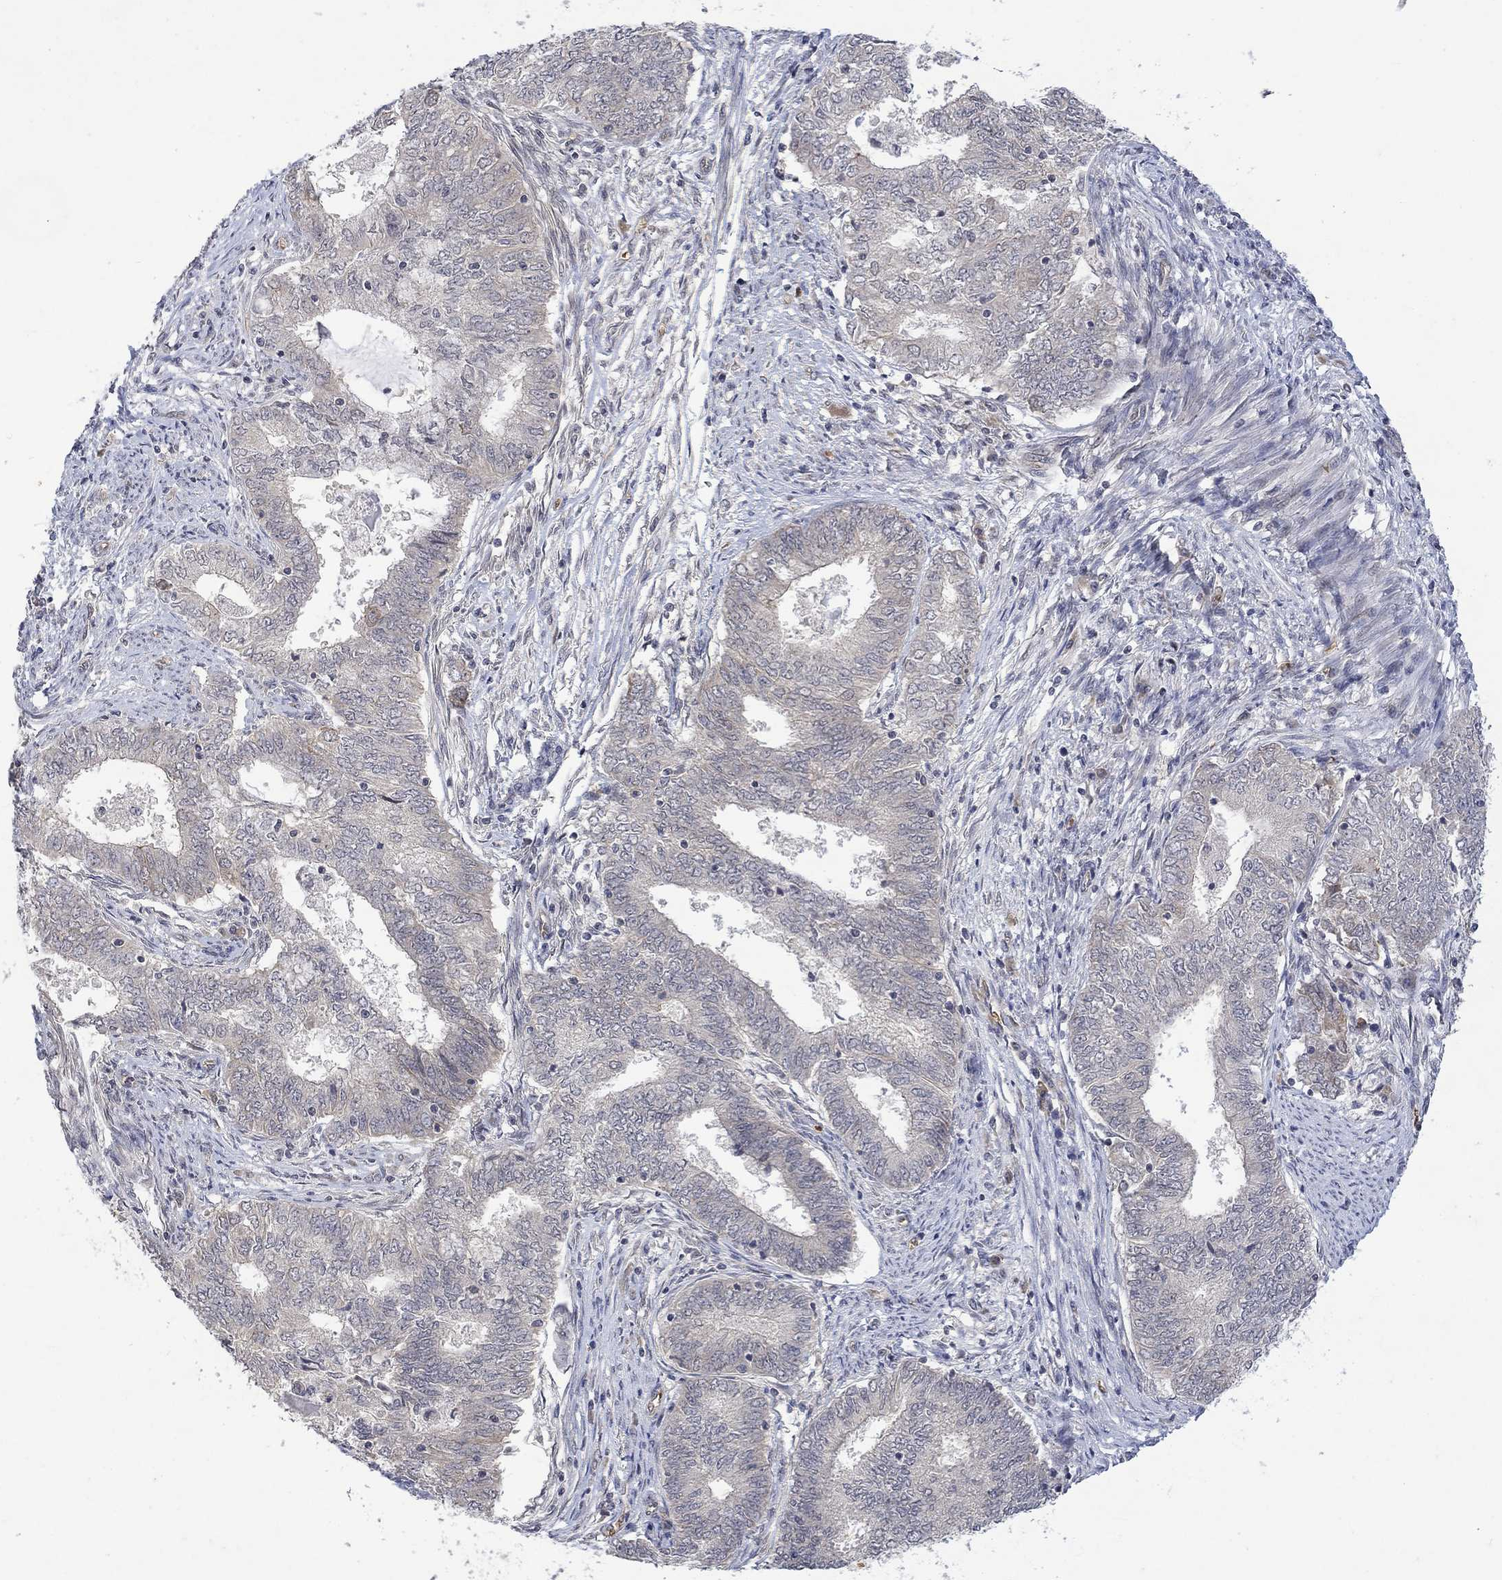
{"staining": {"intensity": "negative", "quantity": "none", "location": "none"}, "tissue": "endometrial cancer", "cell_type": "Tumor cells", "image_type": "cancer", "snomed": [{"axis": "morphology", "description": "Adenocarcinoma, NOS"}, {"axis": "topography", "description": "Endometrium"}], "caption": "Immunohistochemistry (IHC) histopathology image of neoplastic tissue: adenocarcinoma (endometrial) stained with DAB demonstrates no significant protein expression in tumor cells.", "gene": "GRIN2D", "patient": {"sex": "female", "age": 62}}